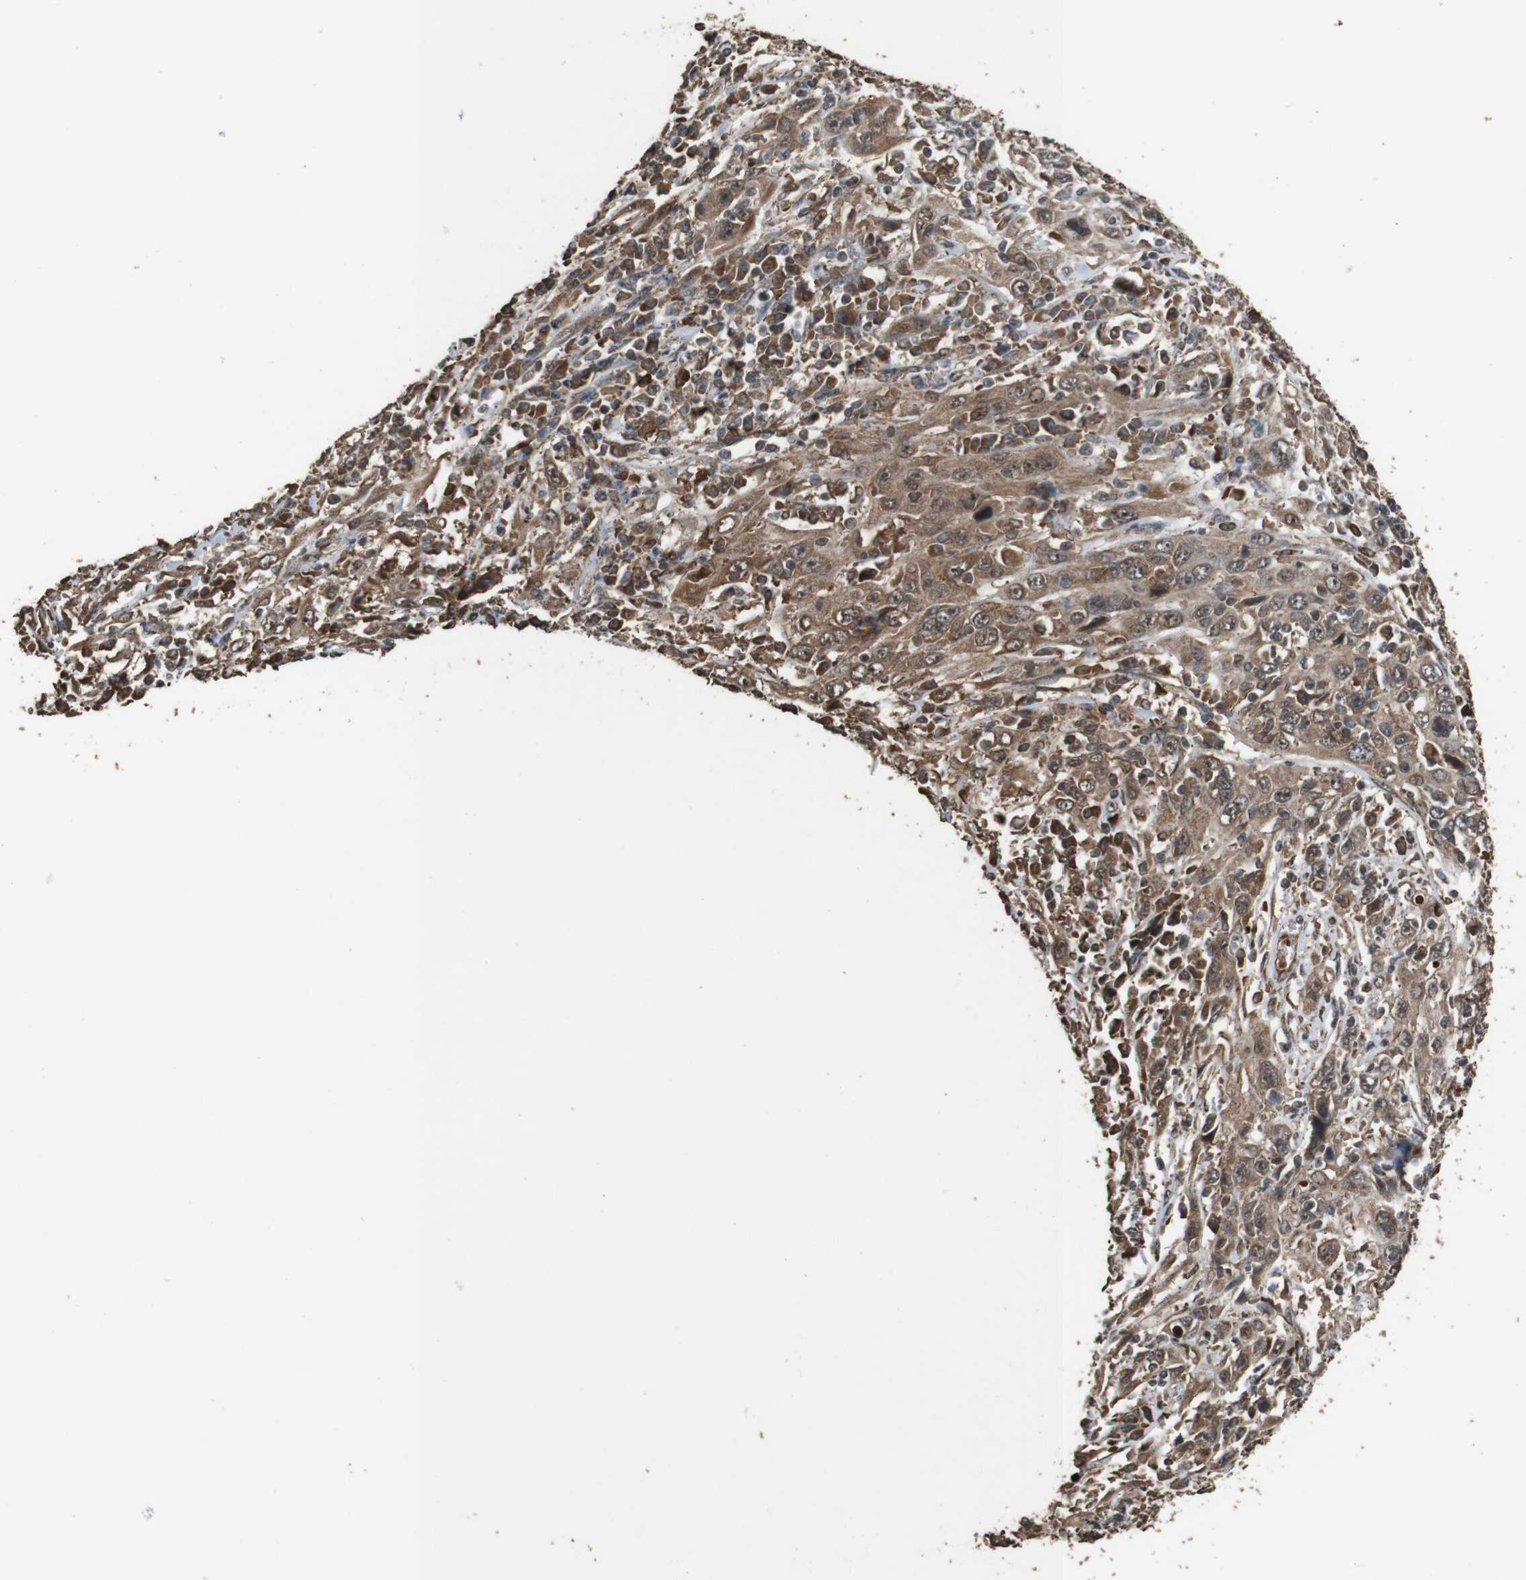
{"staining": {"intensity": "moderate", "quantity": ">75%", "location": "cytoplasmic/membranous"}, "tissue": "cervical cancer", "cell_type": "Tumor cells", "image_type": "cancer", "snomed": [{"axis": "morphology", "description": "Squamous cell carcinoma, NOS"}, {"axis": "topography", "description": "Cervix"}], "caption": "Human cervical cancer (squamous cell carcinoma) stained for a protein (brown) demonstrates moderate cytoplasmic/membranous positive positivity in approximately >75% of tumor cells.", "gene": "RRAS2", "patient": {"sex": "female", "age": 46}}